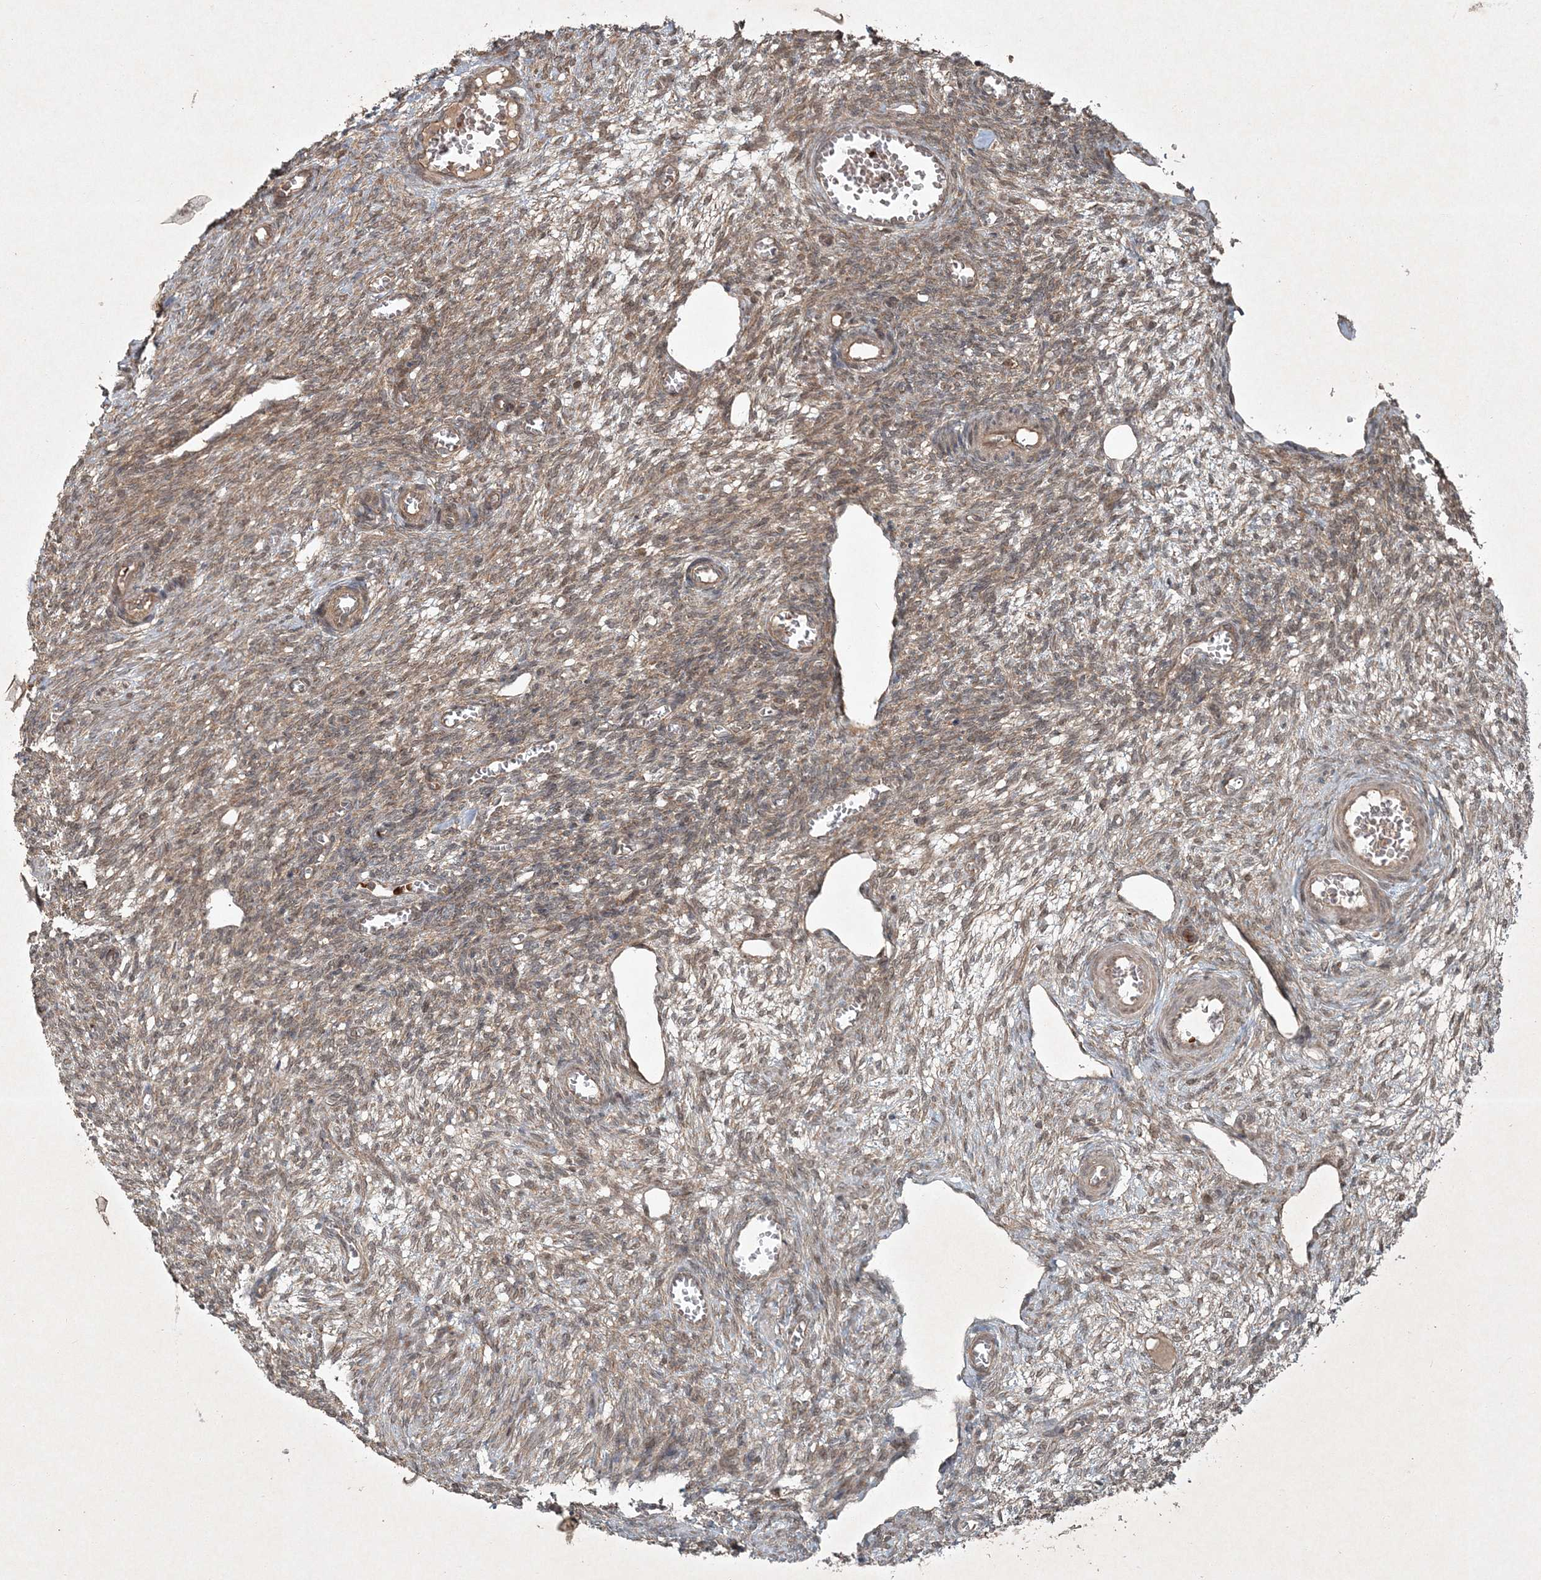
{"staining": {"intensity": "moderate", "quantity": ">75%", "location": "cytoplasmic/membranous"}, "tissue": "ovary", "cell_type": "Ovarian stroma cells", "image_type": "normal", "snomed": [{"axis": "morphology", "description": "Normal tissue, NOS"}, {"axis": "topography", "description": "Ovary"}], "caption": "This histopathology image demonstrates immunohistochemistry (IHC) staining of unremarkable human ovary, with medium moderate cytoplasmic/membranous staining in approximately >75% of ovarian stroma cells.", "gene": "FBXL17", "patient": {"sex": "female", "age": 27}}